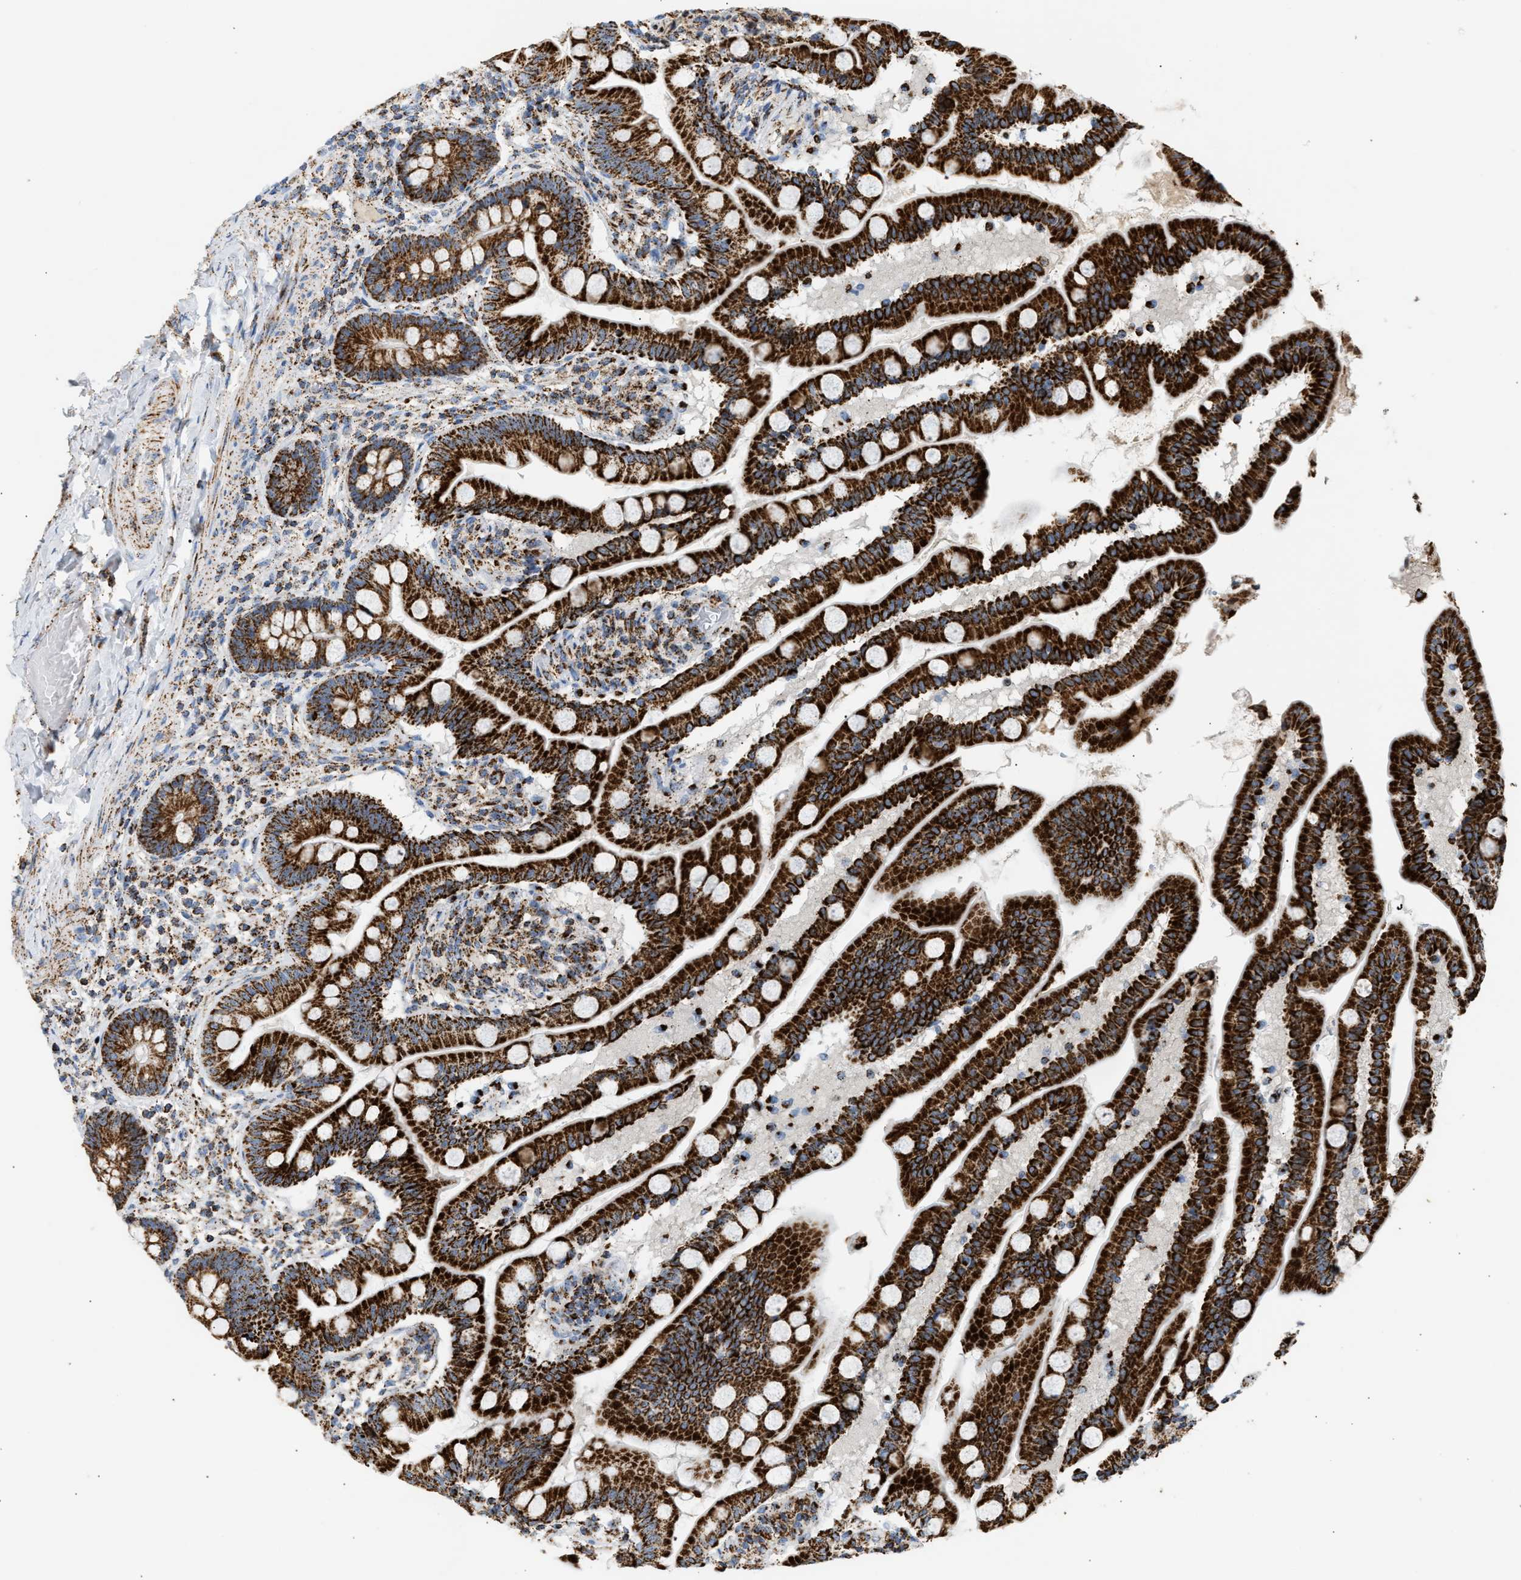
{"staining": {"intensity": "strong", "quantity": ">75%", "location": "cytoplasmic/membranous"}, "tissue": "small intestine", "cell_type": "Glandular cells", "image_type": "normal", "snomed": [{"axis": "morphology", "description": "Normal tissue, NOS"}, {"axis": "topography", "description": "Small intestine"}], "caption": "DAB (3,3'-diaminobenzidine) immunohistochemical staining of normal small intestine displays strong cytoplasmic/membranous protein staining in about >75% of glandular cells.", "gene": "OGDH", "patient": {"sex": "female", "age": 56}}